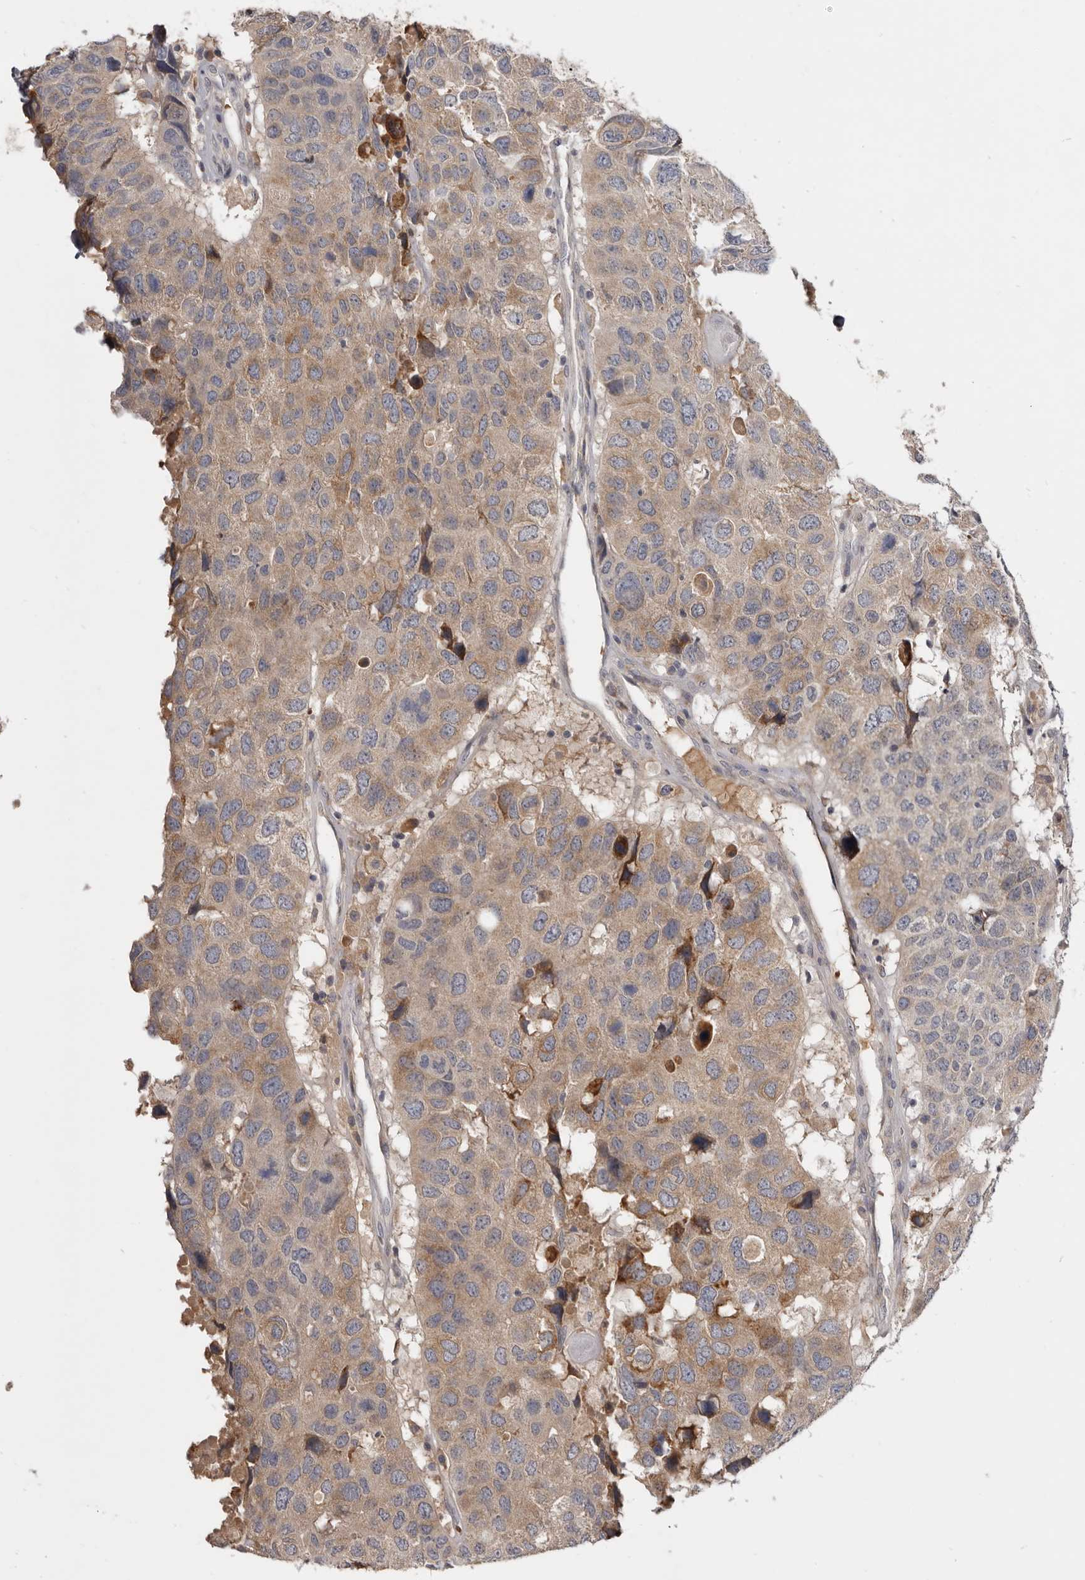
{"staining": {"intensity": "weak", "quantity": ">75%", "location": "cytoplasmic/membranous"}, "tissue": "head and neck cancer", "cell_type": "Tumor cells", "image_type": "cancer", "snomed": [{"axis": "morphology", "description": "Squamous cell carcinoma, NOS"}, {"axis": "topography", "description": "Head-Neck"}], "caption": "About >75% of tumor cells in human head and neck cancer demonstrate weak cytoplasmic/membranous protein expression as visualized by brown immunohistochemical staining.", "gene": "NENF", "patient": {"sex": "male", "age": 66}}